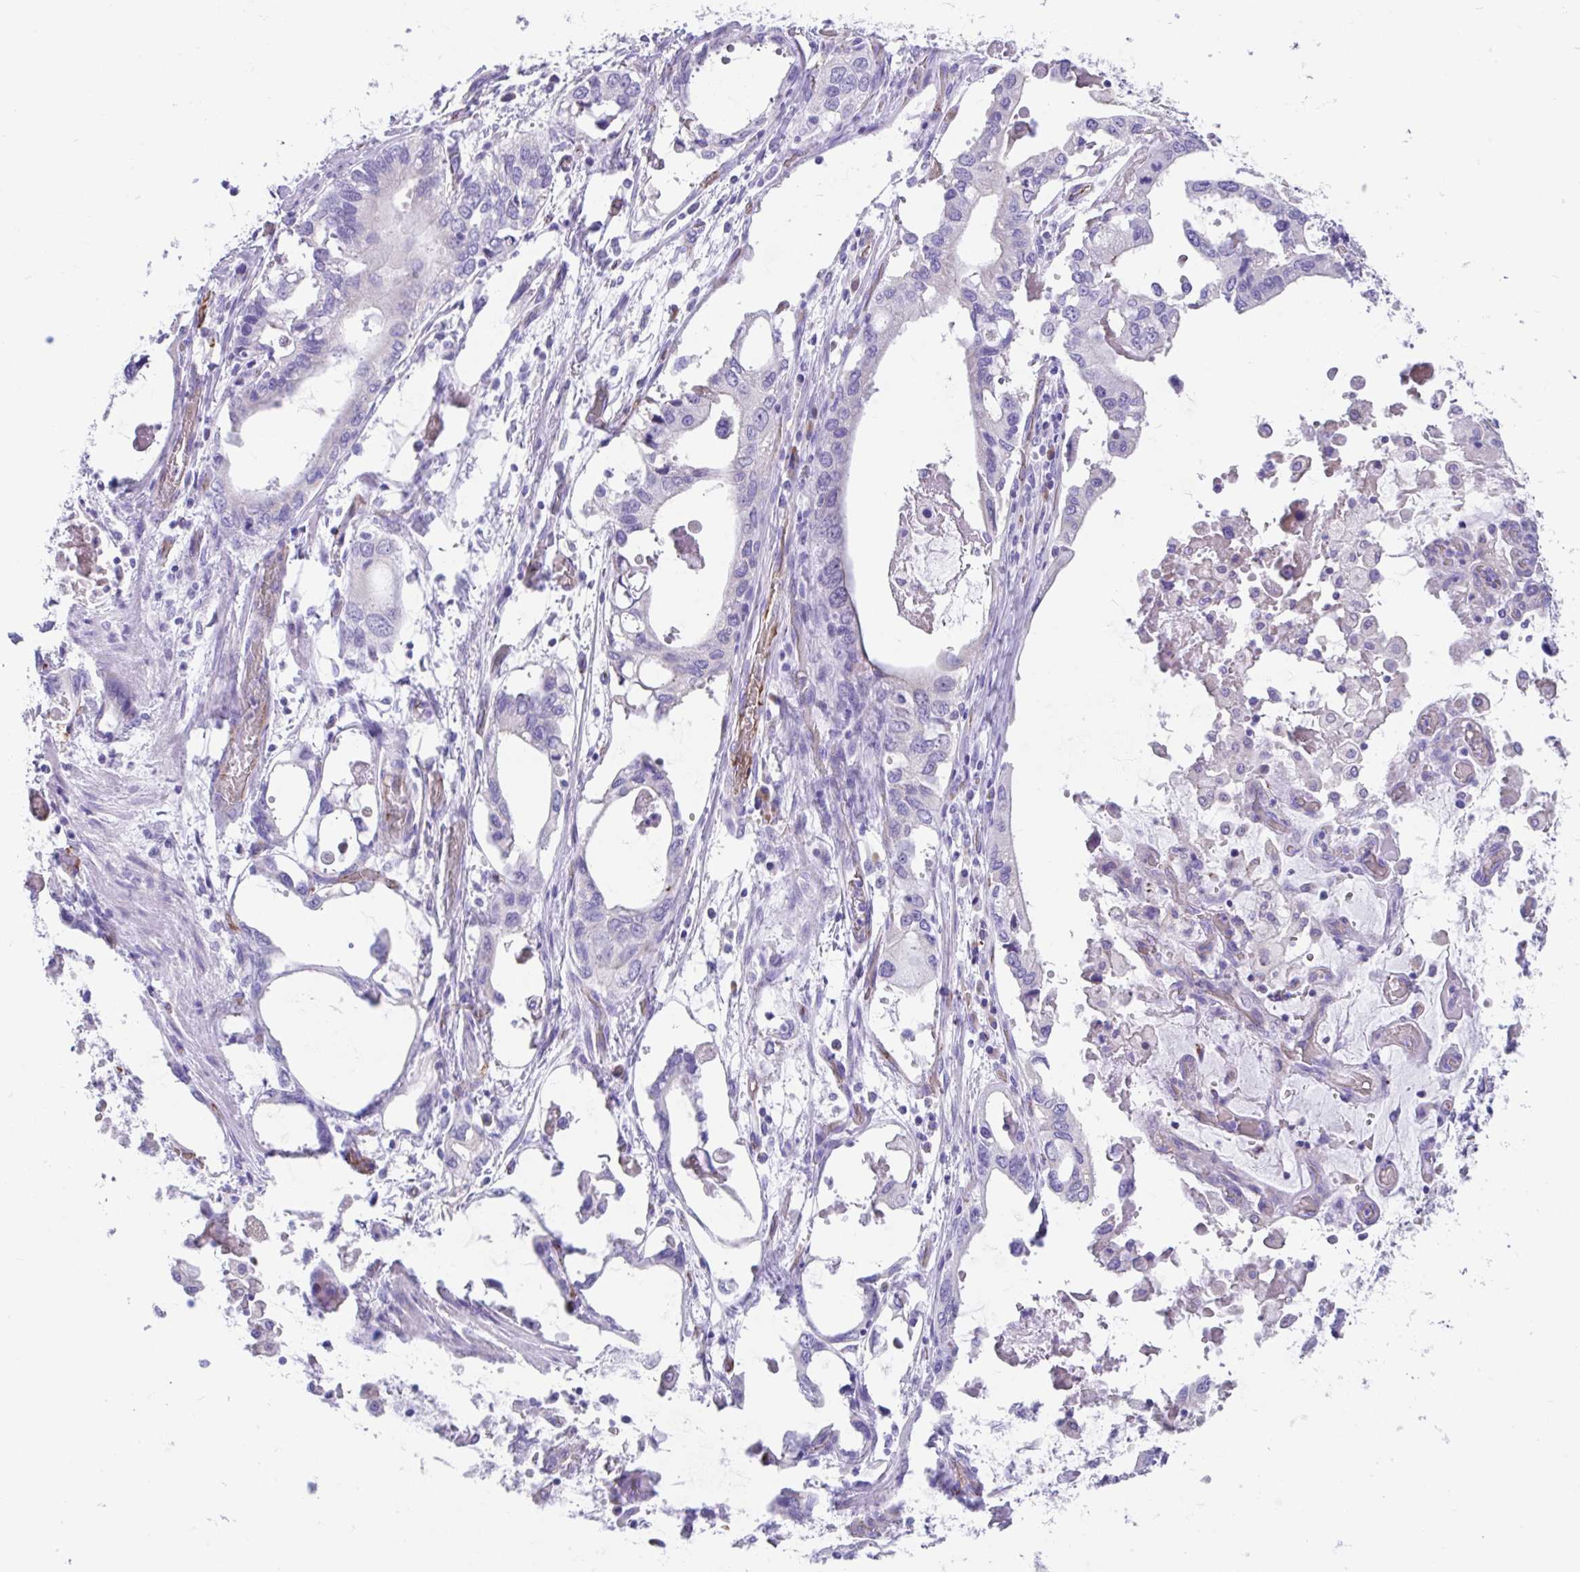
{"staining": {"intensity": "negative", "quantity": "none", "location": "none"}, "tissue": "stomach cancer", "cell_type": "Tumor cells", "image_type": "cancer", "snomed": [{"axis": "morphology", "description": "Adenocarcinoma, NOS"}, {"axis": "topography", "description": "Stomach, upper"}], "caption": "Tumor cells show no significant staining in stomach cancer.", "gene": "CCSAP", "patient": {"sex": "male", "age": 74}}